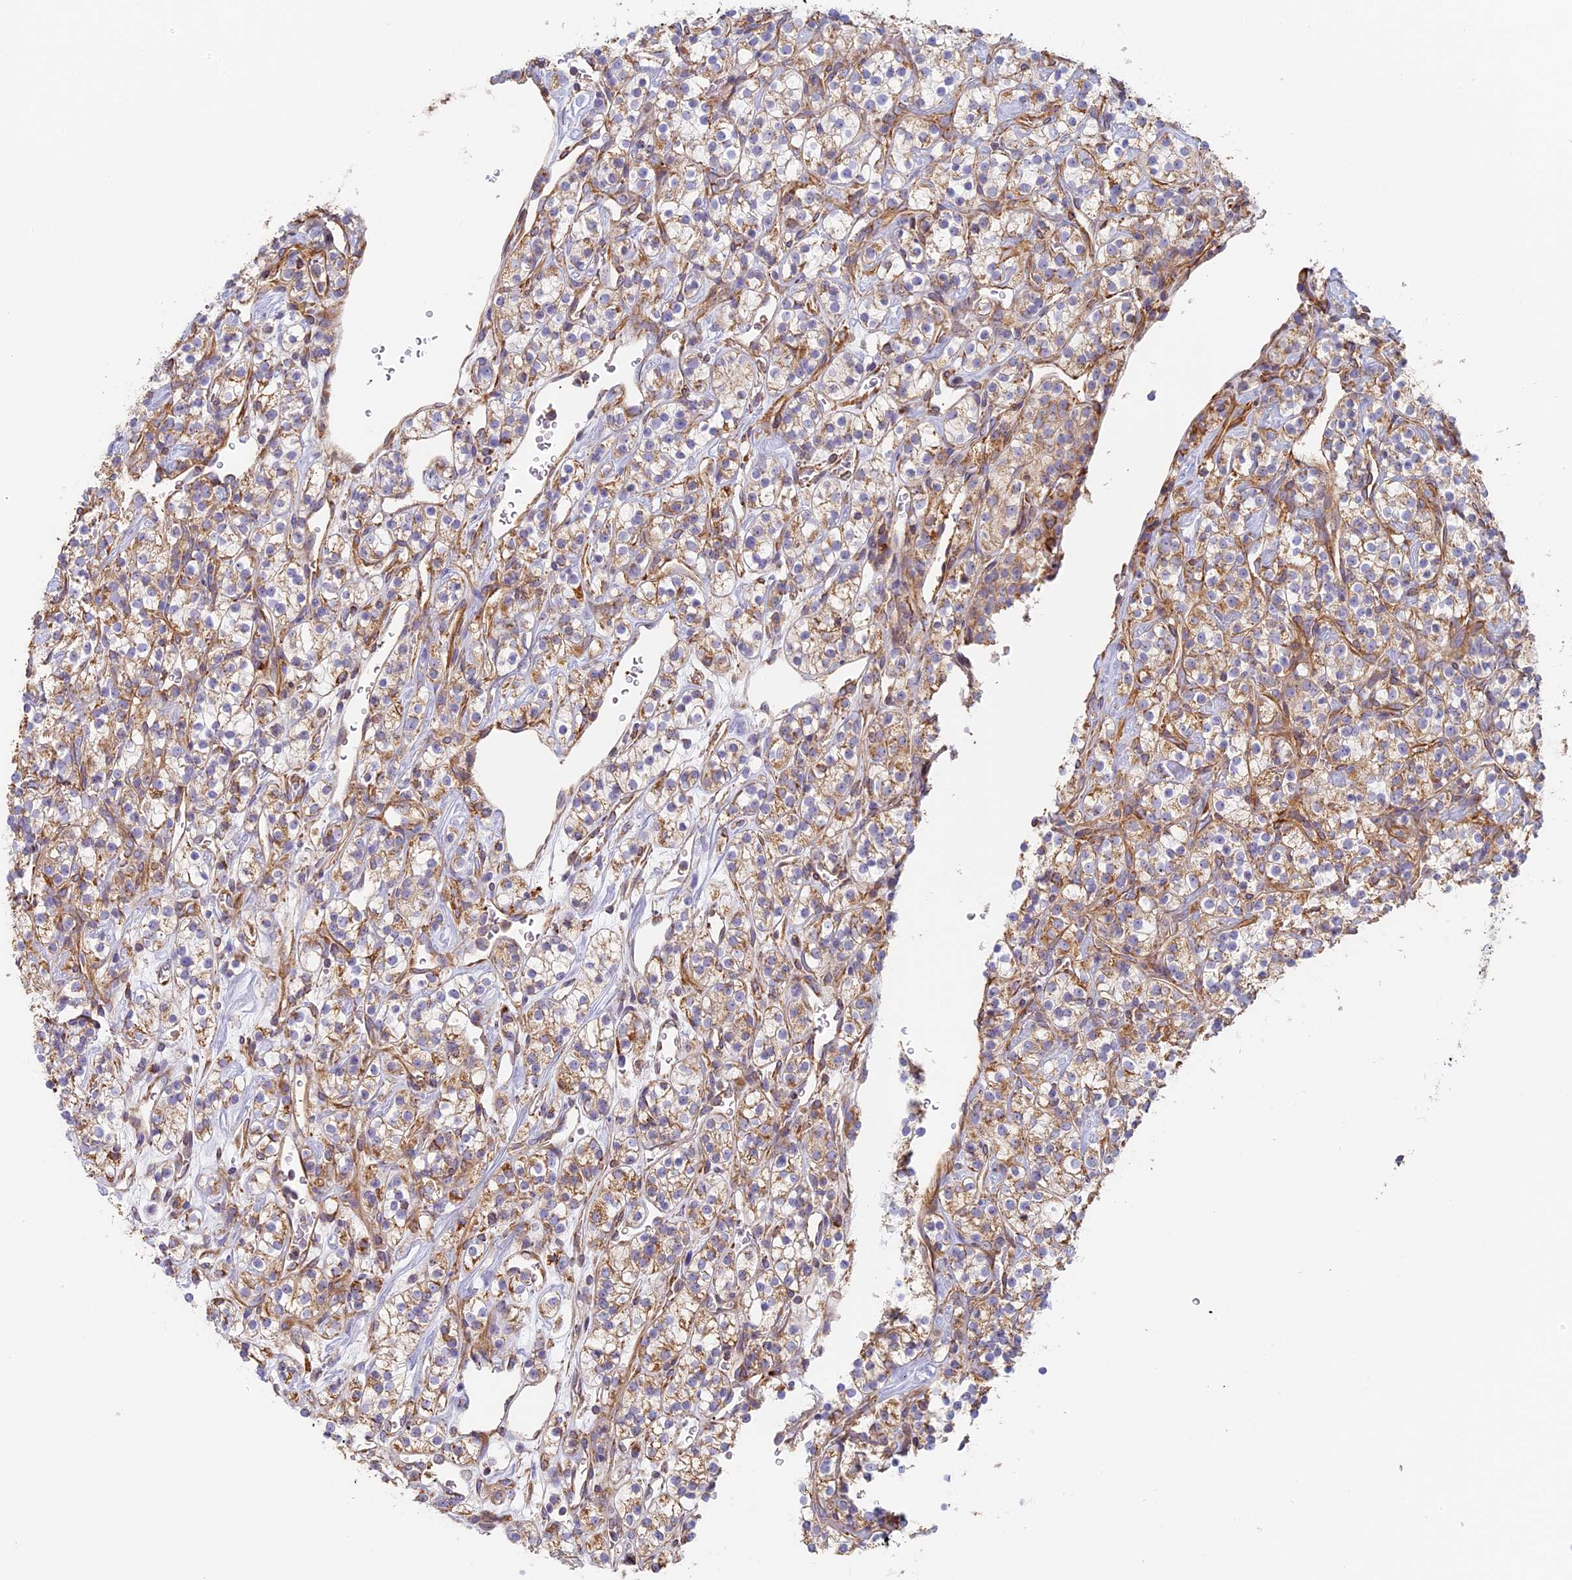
{"staining": {"intensity": "weak", "quantity": "<25%", "location": "cytoplasmic/membranous"}, "tissue": "renal cancer", "cell_type": "Tumor cells", "image_type": "cancer", "snomed": [{"axis": "morphology", "description": "Adenocarcinoma, NOS"}, {"axis": "topography", "description": "Kidney"}], "caption": "Tumor cells show no significant expression in renal cancer (adenocarcinoma).", "gene": "DDA1", "patient": {"sex": "male", "age": 77}}